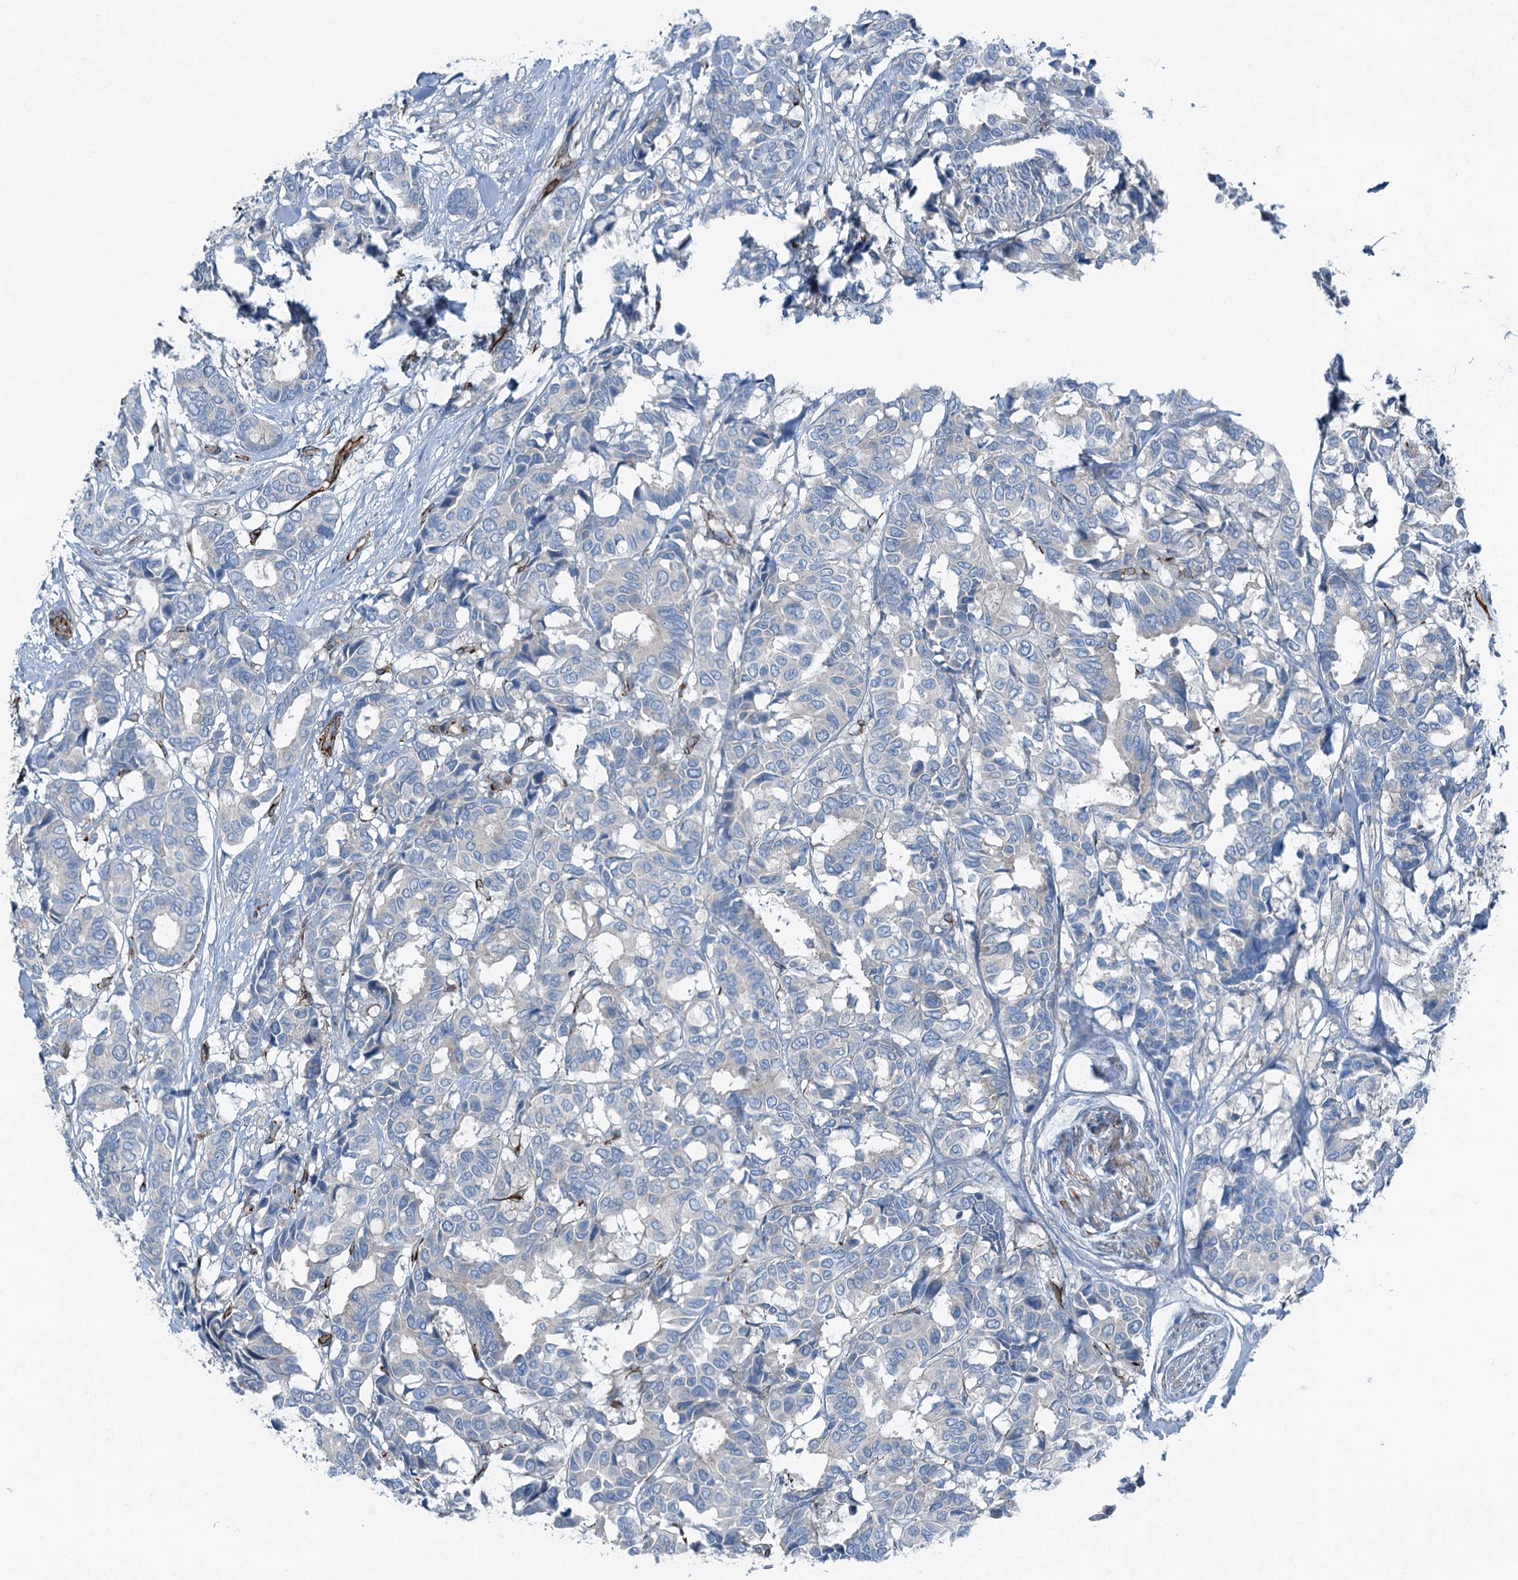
{"staining": {"intensity": "negative", "quantity": "none", "location": "none"}, "tissue": "breast cancer", "cell_type": "Tumor cells", "image_type": "cancer", "snomed": [{"axis": "morphology", "description": "Duct carcinoma"}, {"axis": "topography", "description": "Breast"}], "caption": "Immunohistochemical staining of human breast cancer (invasive ductal carcinoma) reveals no significant positivity in tumor cells.", "gene": "AXL", "patient": {"sex": "female", "age": 87}}